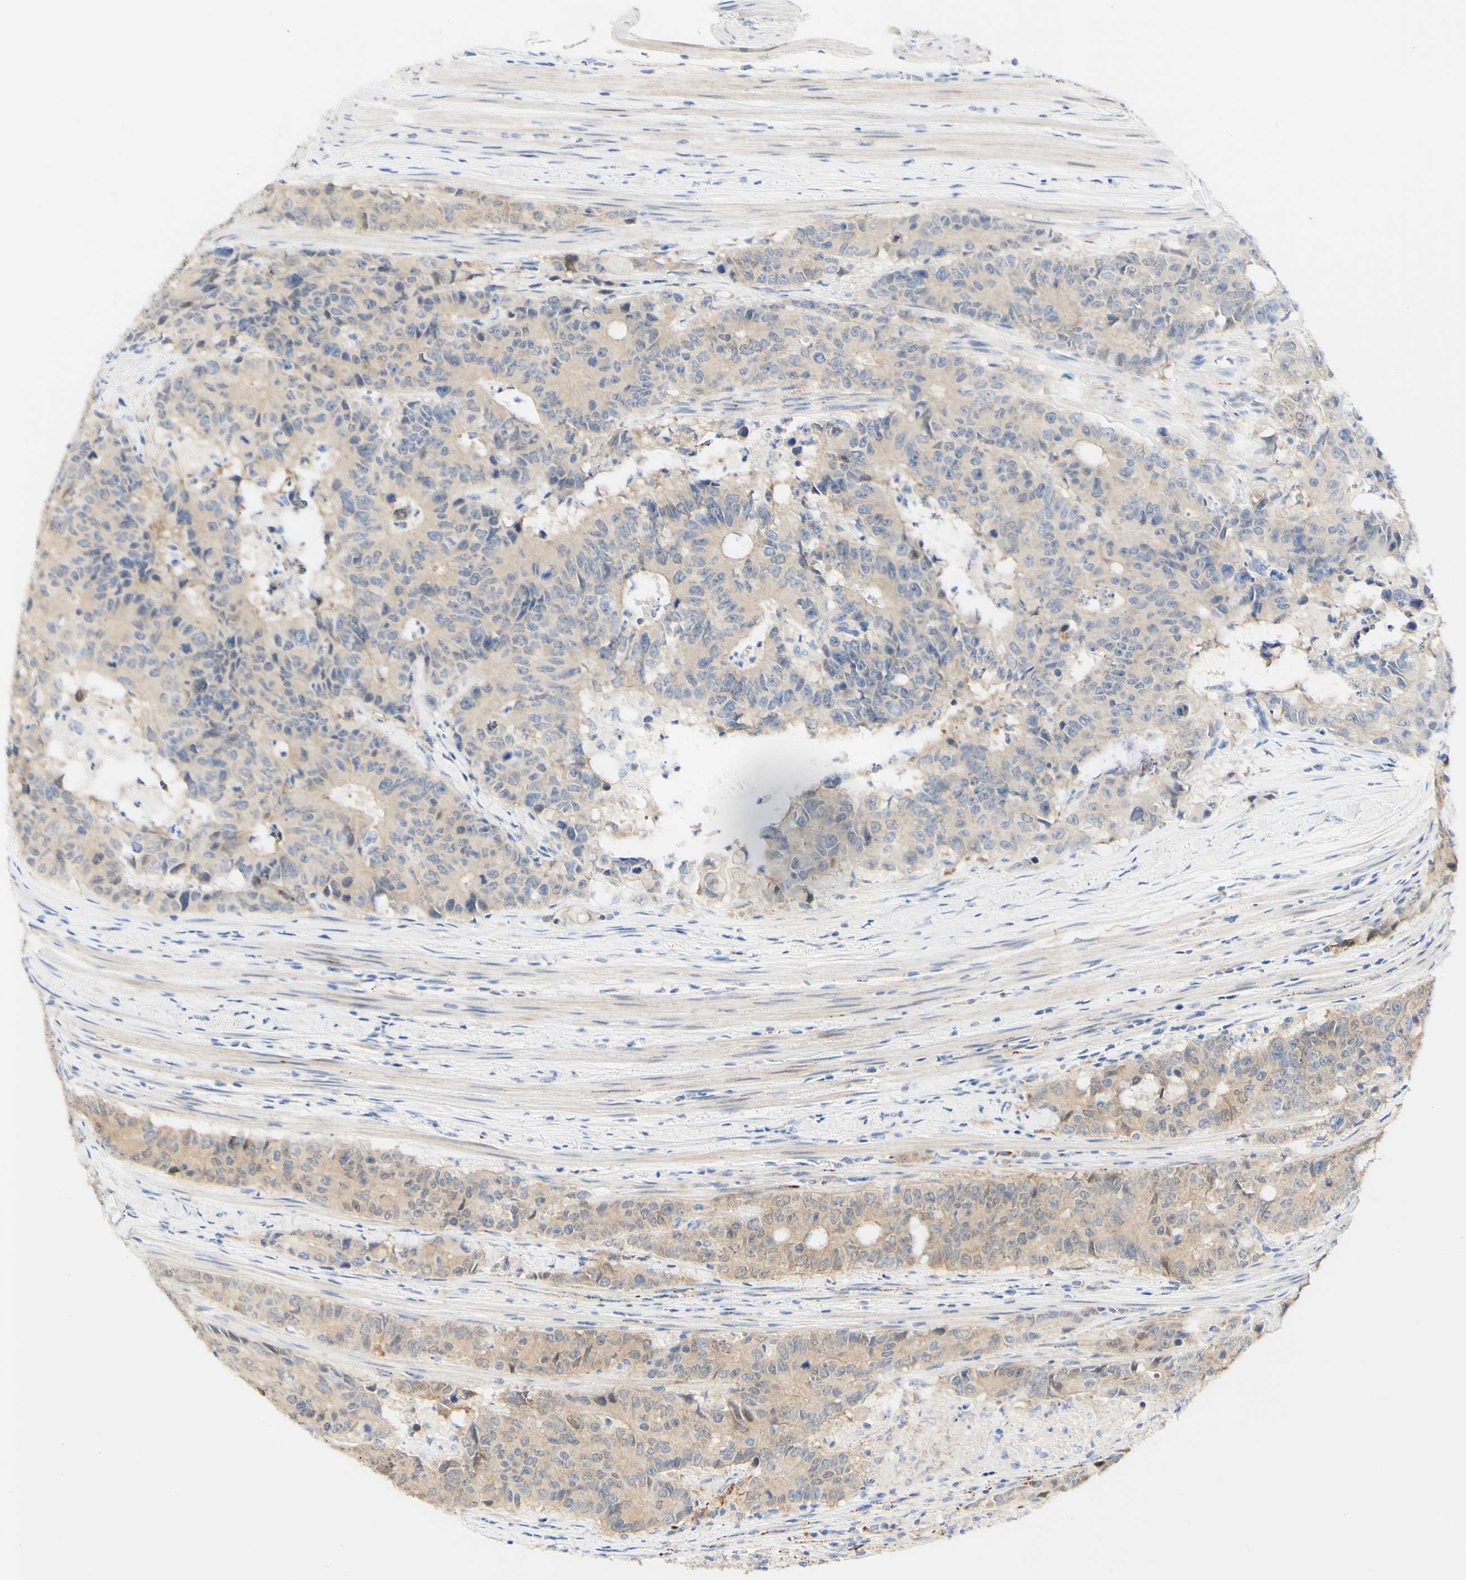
{"staining": {"intensity": "moderate", "quantity": ">75%", "location": "cytoplasmic/membranous"}, "tissue": "colorectal cancer", "cell_type": "Tumor cells", "image_type": "cancer", "snomed": [{"axis": "morphology", "description": "Adenocarcinoma, NOS"}, {"axis": "topography", "description": "Colon"}], "caption": "This histopathology image exhibits colorectal adenocarcinoma stained with immunohistochemistry to label a protein in brown. The cytoplasmic/membranous of tumor cells show moderate positivity for the protein. Nuclei are counter-stained blue.", "gene": "FGF4", "patient": {"sex": "female", "age": 86}}